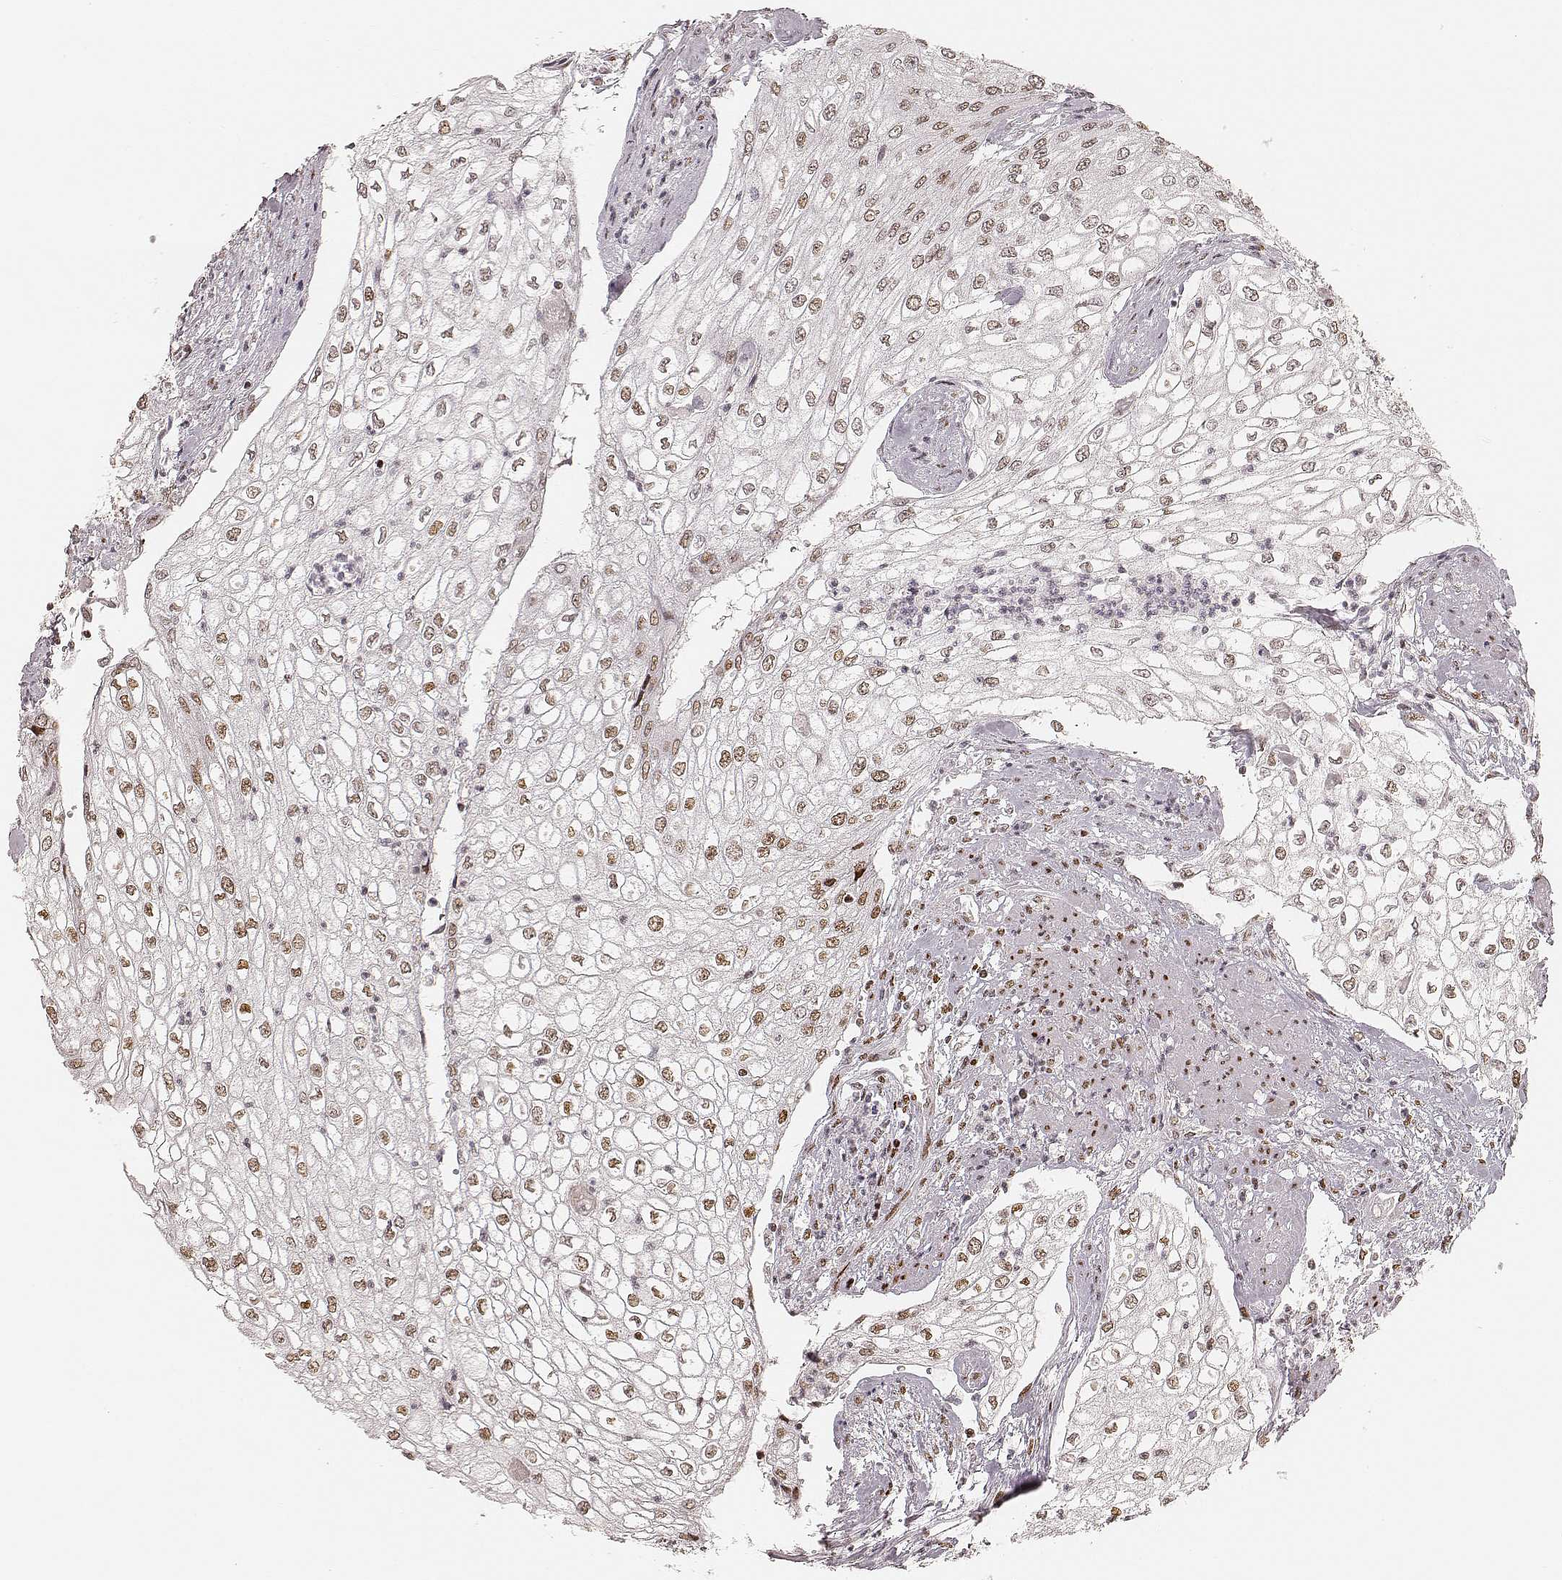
{"staining": {"intensity": "moderate", "quantity": ">75%", "location": "nuclear"}, "tissue": "urothelial cancer", "cell_type": "Tumor cells", "image_type": "cancer", "snomed": [{"axis": "morphology", "description": "Urothelial carcinoma, High grade"}, {"axis": "topography", "description": "Urinary bladder"}], "caption": "A photomicrograph of human urothelial carcinoma (high-grade) stained for a protein demonstrates moderate nuclear brown staining in tumor cells.", "gene": "HNRNPC", "patient": {"sex": "male", "age": 62}}